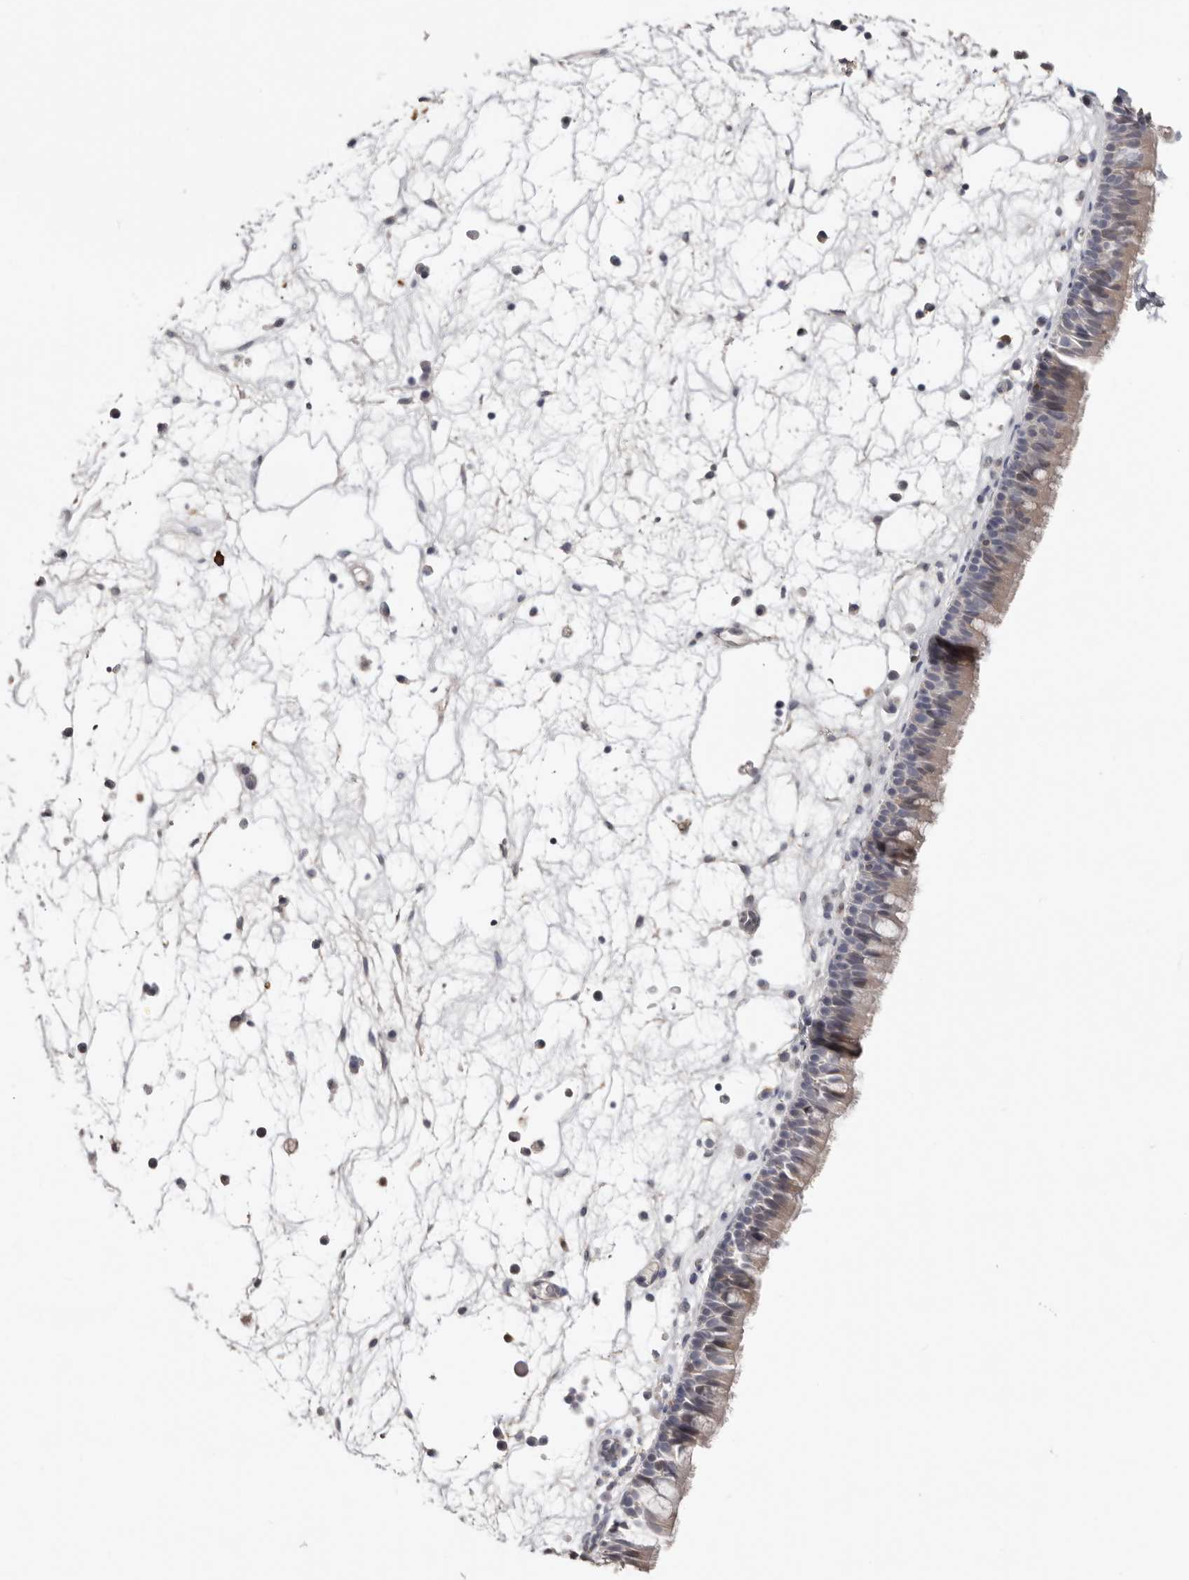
{"staining": {"intensity": "weak", "quantity": "<25%", "location": "cytoplasmic/membranous"}, "tissue": "nasopharynx", "cell_type": "Respiratory epithelial cells", "image_type": "normal", "snomed": [{"axis": "morphology", "description": "Normal tissue, NOS"}, {"axis": "morphology", "description": "Inflammation, NOS"}, {"axis": "morphology", "description": "Malignant melanoma, Metastatic site"}, {"axis": "topography", "description": "Nasopharynx"}], "caption": "This is a histopathology image of immunohistochemistry (IHC) staining of normal nasopharynx, which shows no positivity in respiratory epithelial cells. The staining was performed using DAB to visualize the protein expression in brown, while the nuclei were stained in blue with hematoxylin (Magnification: 20x).", "gene": "PKDCC", "patient": {"sex": "male", "age": 70}}